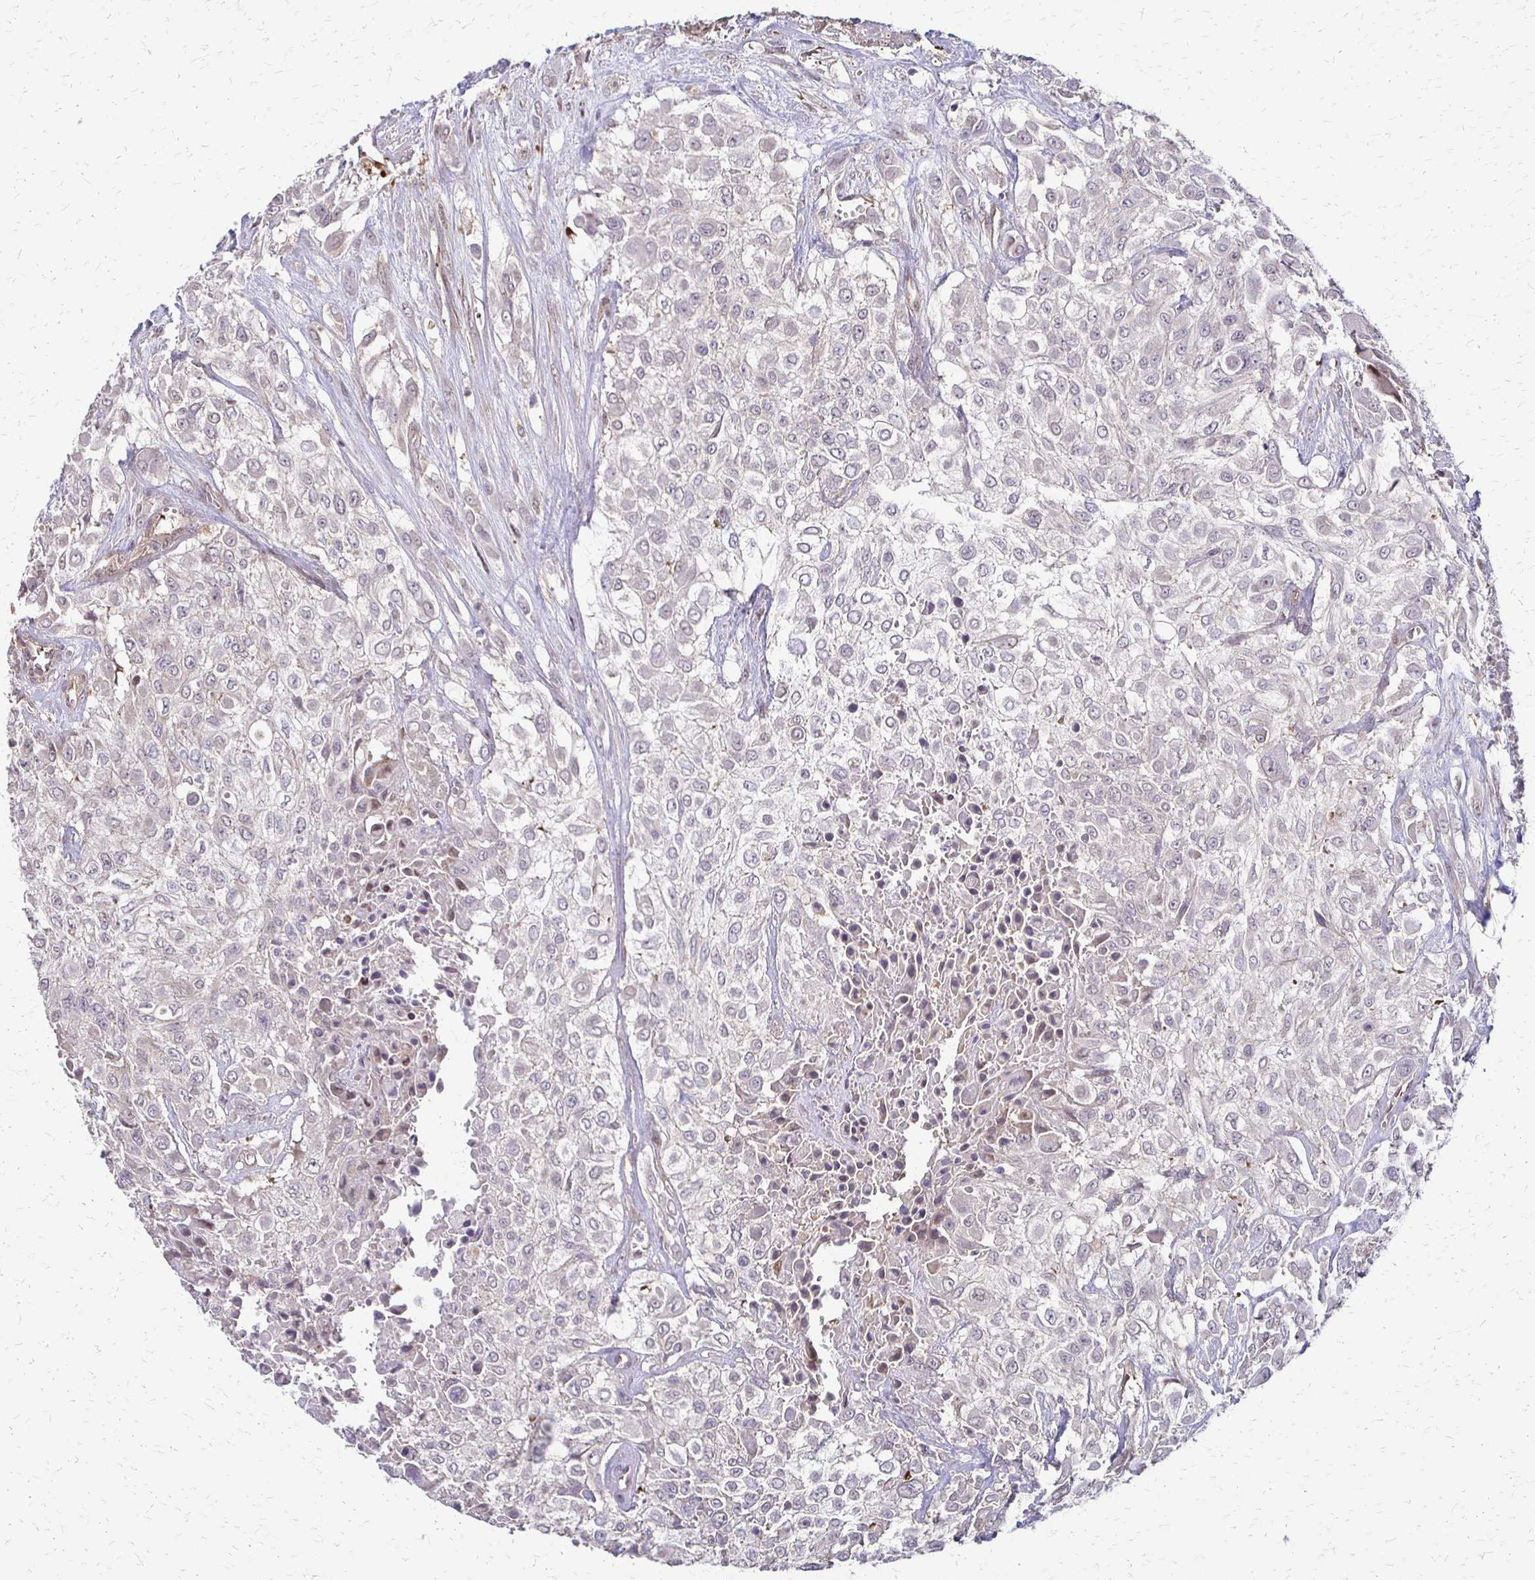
{"staining": {"intensity": "negative", "quantity": "none", "location": "none"}, "tissue": "urothelial cancer", "cell_type": "Tumor cells", "image_type": "cancer", "snomed": [{"axis": "morphology", "description": "Urothelial carcinoma, High grade"}, {"axis": "topography", "description": "Urinary bladder"}], "caption": "DAB immunohistochemical staining of human urothelial carcinoma (high-grade) demonstrates no significant expression in tumor cells.", "gene": "CFL2", "patient": {"sex": "male", "age": 57}}